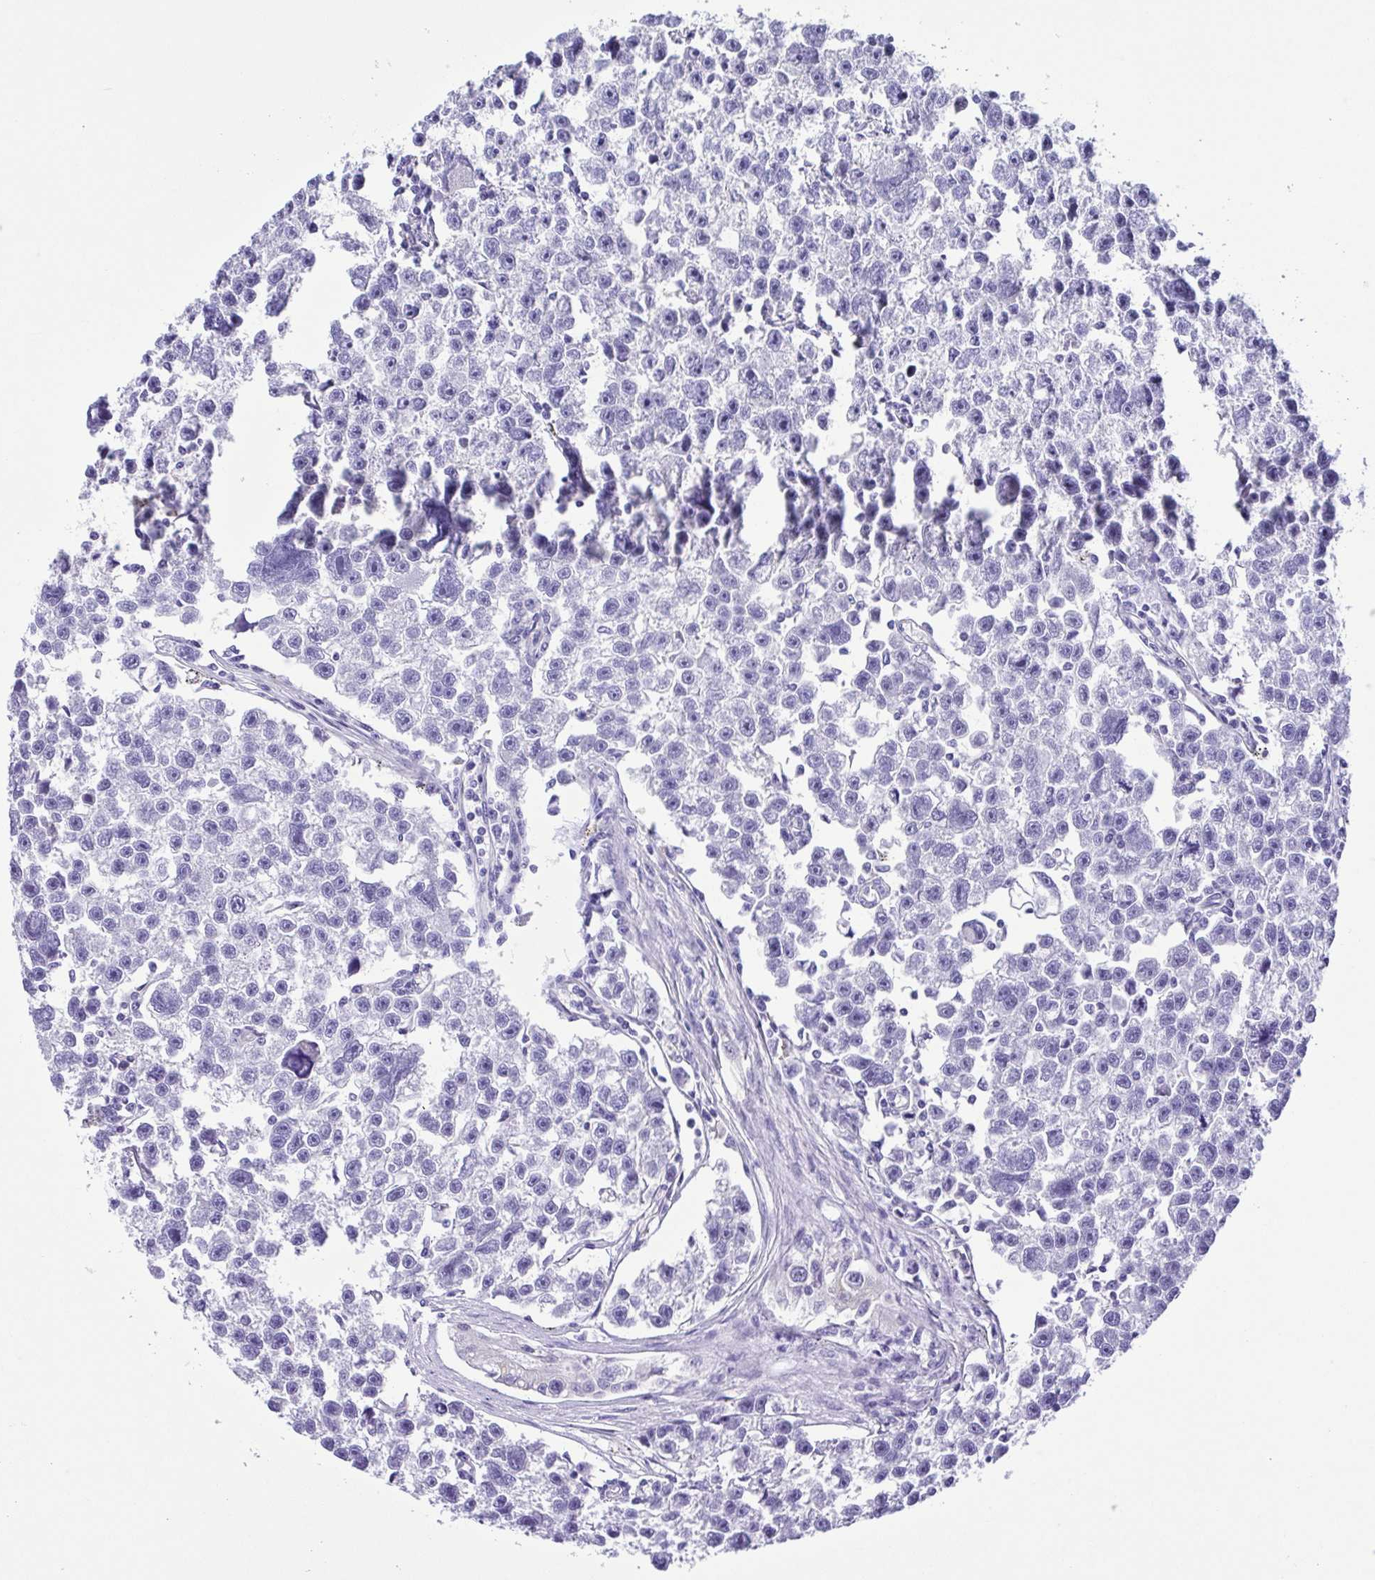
{"staining": {"intensity": "negative", "quantity": "none", "location": "none"}, "tissue": "testis cancer", "cell_type": "Tumor cells", "image_type": "cancer", "snomed": [{"axis": "morphology", "description": "Seminoma, NOS"}, {"axis": "topography", "description": "Testis"}], "caption": "Immunohistochemistry (IHC) histopathology image of human testis seminoma stained for a protein (brown), which reveals no expression in tumor cells.", "gene": "ISM2", "patient": {"sex": "male", "age": 26}}